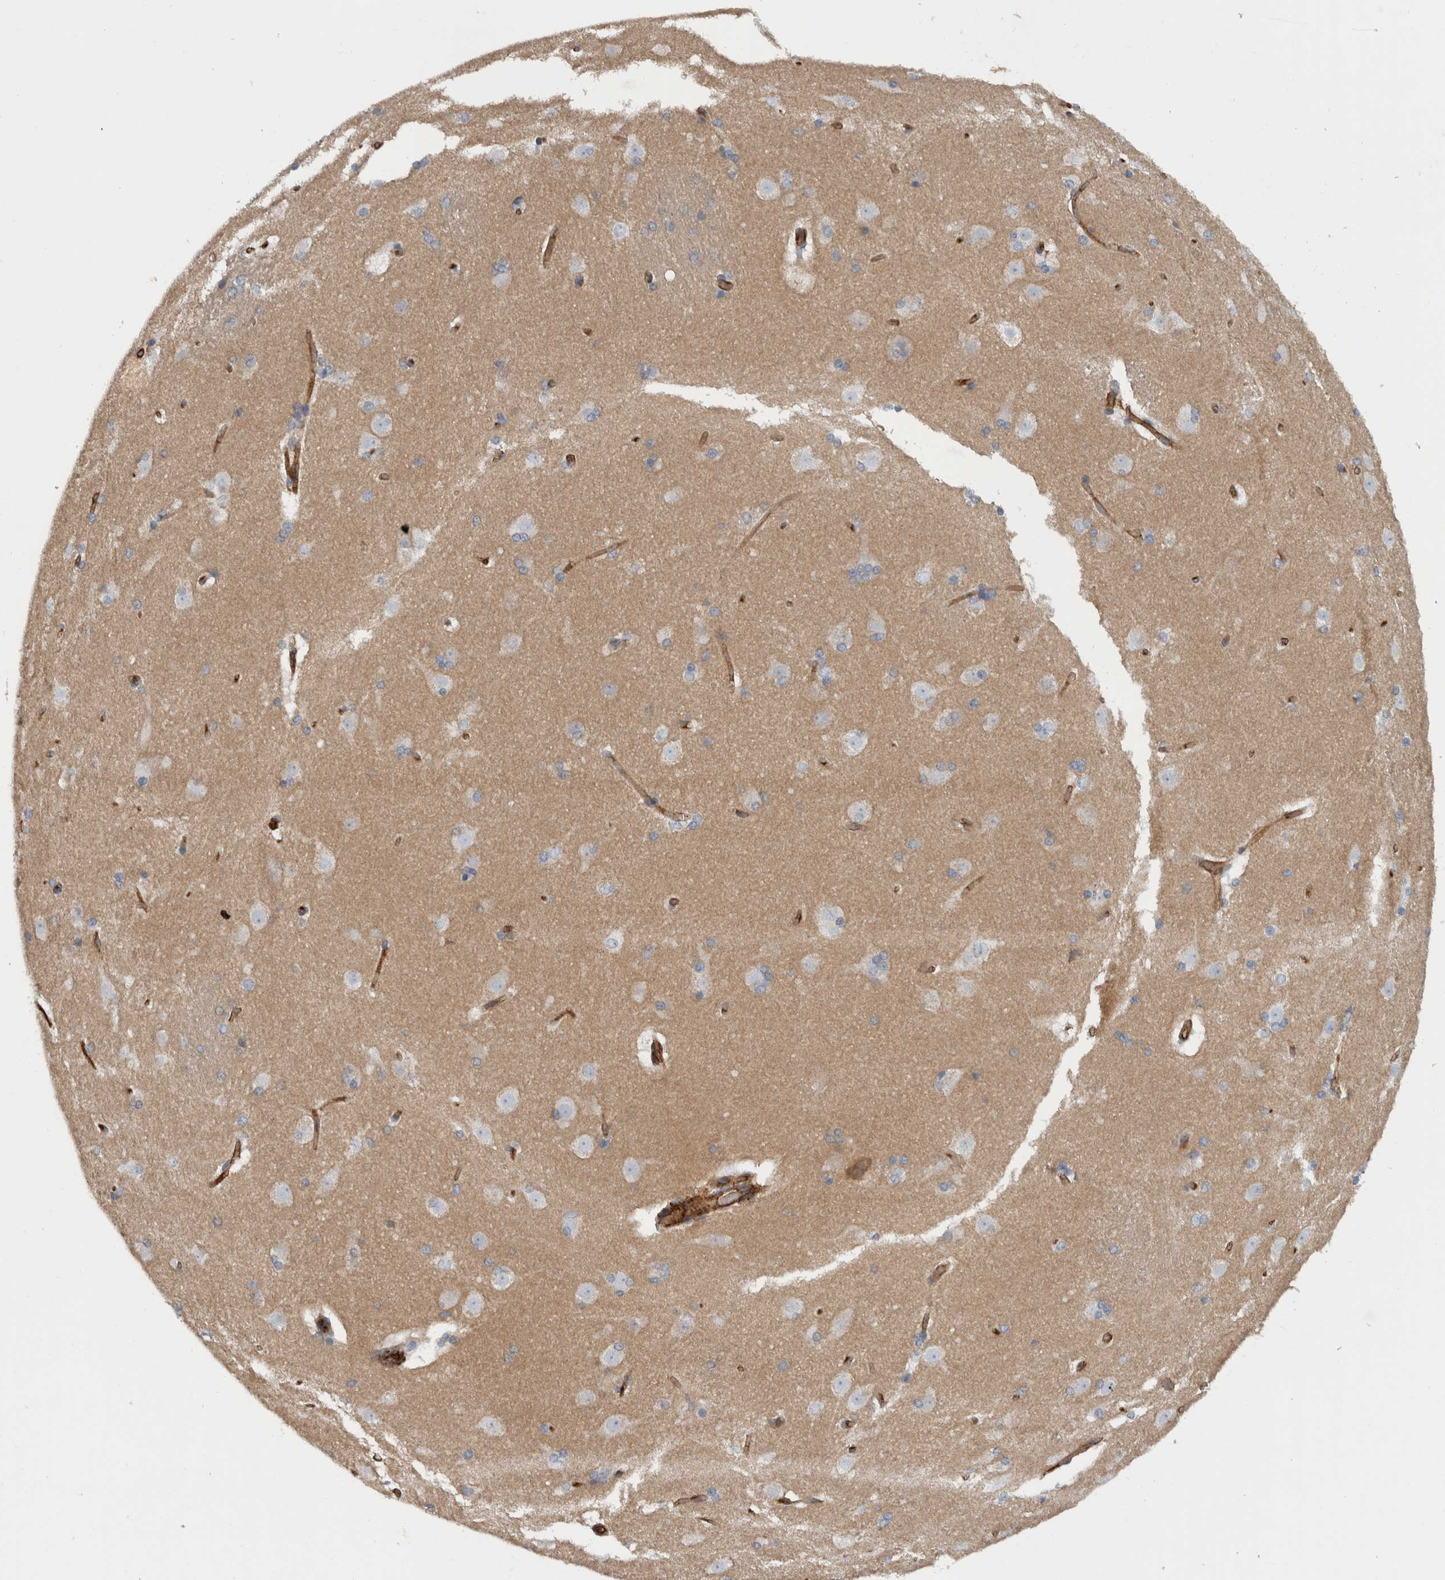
{"staining": {"intensity": "moderate", "quantity": "<25%", "location": "cytoplasmic/membranous"}, "tissue": "caudate", "cell_type": "Glial cells", "image_type": "normal", "snomed": [{"axis": "morphology", "description": "Normal tissue, NOS"}, {"axis": "topography", "description": "Lateral ventricle wall"}], "caption": "High-magnification brightfield microscopy of normal caudate stained with DAB (brown) and counterstained with hematoxylin (blue). glial cells exhibit moderate cytoplasmic/membranous expression is seen in about<25% of cells.", "gene": "CD59", "patient": {"sex": "female", "age": 19}}